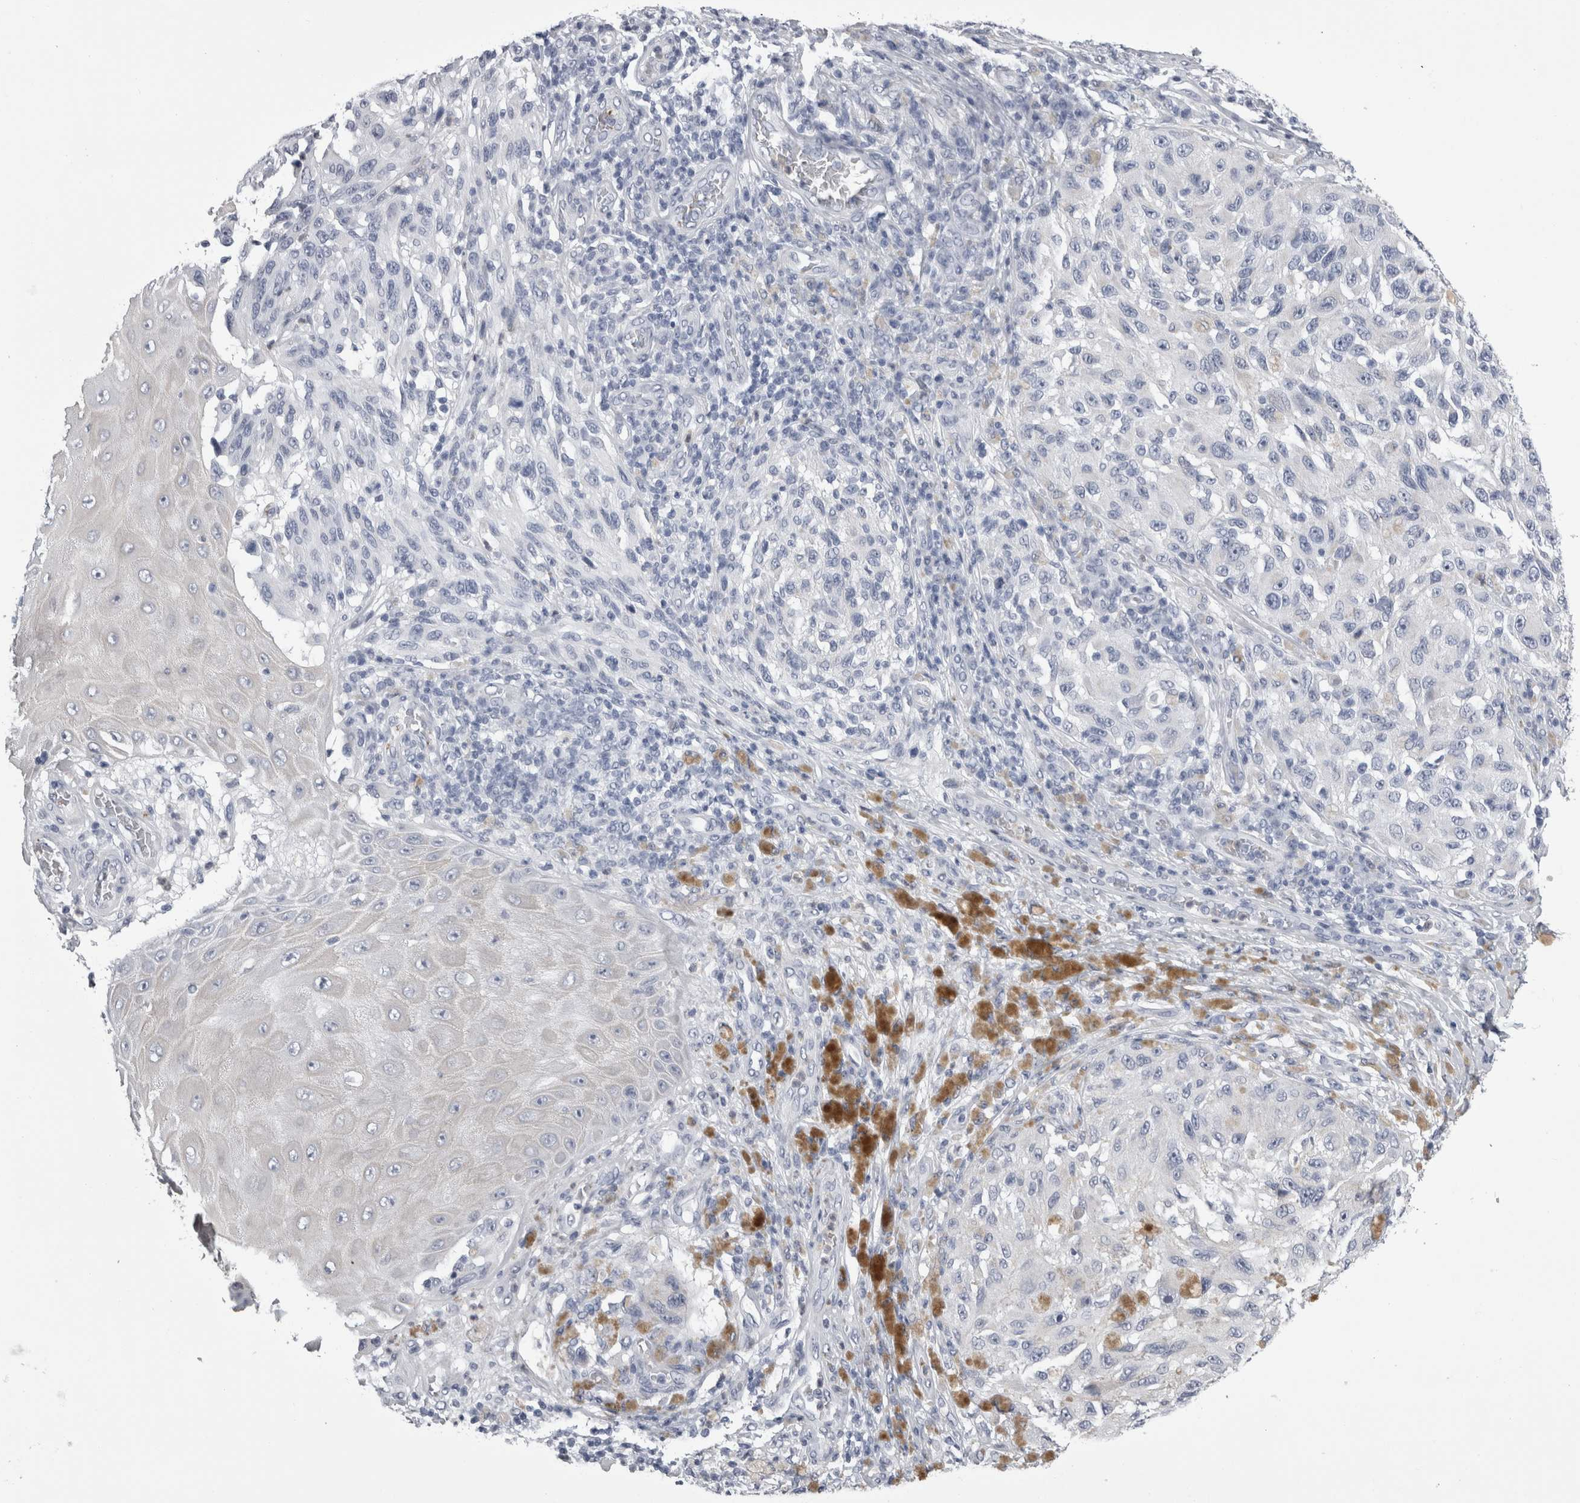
{"staining": {"intensity": "negative", "quantity": "none", "location": "none"}, "tissue": "melanoma", "cell_type": "Tumor cells", "image_type": "cancer", "snomed": [{"axis": "morphology", "description": "Malignant melanoma, NOS"}, {"axis": "topography", "description": "Skin"}], "caption": "High magnification brightfield microscopy of melanoma stained with DAB (brown) and counterstained with hematoxylin (blue): tumor cells show no significant staining.", "gene": "ALDH8A1", "patient": {"sex": "female", "age": 73}}